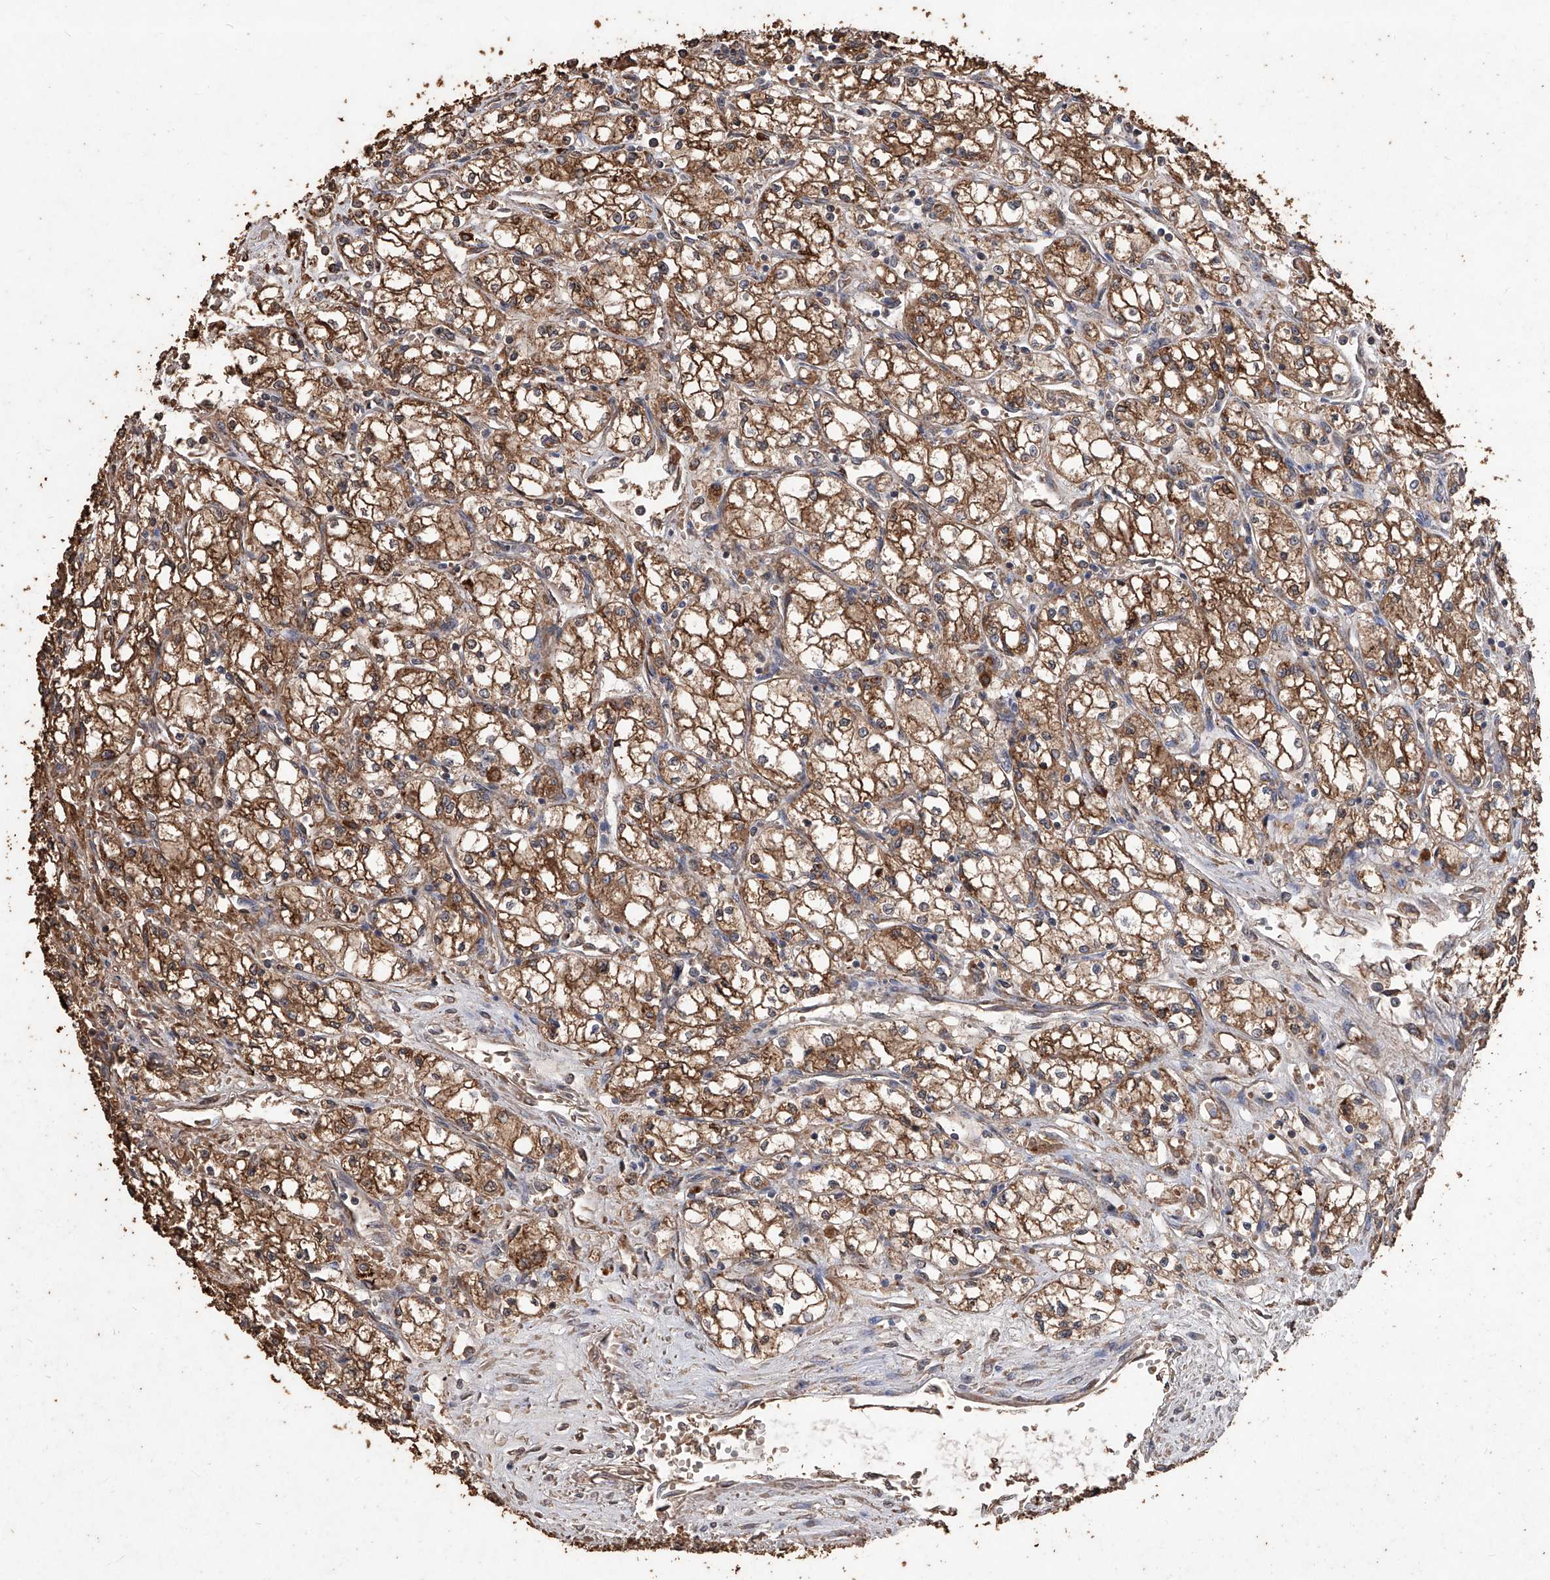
{"staining": {"intensity": "moderate", "quantity": ">75%", "location": "cytoplasmic/membranous"}, "tissue": "renal cancer", "cell_type": "Tumor cells", "image_type": "cancer", "snomed": [{"axis": "morphology", "description": "Normal tissue, NOS"}, {"axis": "morphology", "description": "Adenocarcinoma, NOS"}, {"axis": "topography", "description": "Kidney"}], "caption": "An IHC micrograph of tumor tissue is shown. Protein staining in brown labels moderate cytoplasmic/membranous positivity in renal cancer within tumor cells. (brown staining indicates protein expression, while blue staining denotes nuclei).", "gene": "EML1", "patient": {"sex": "male", "age": 59}}